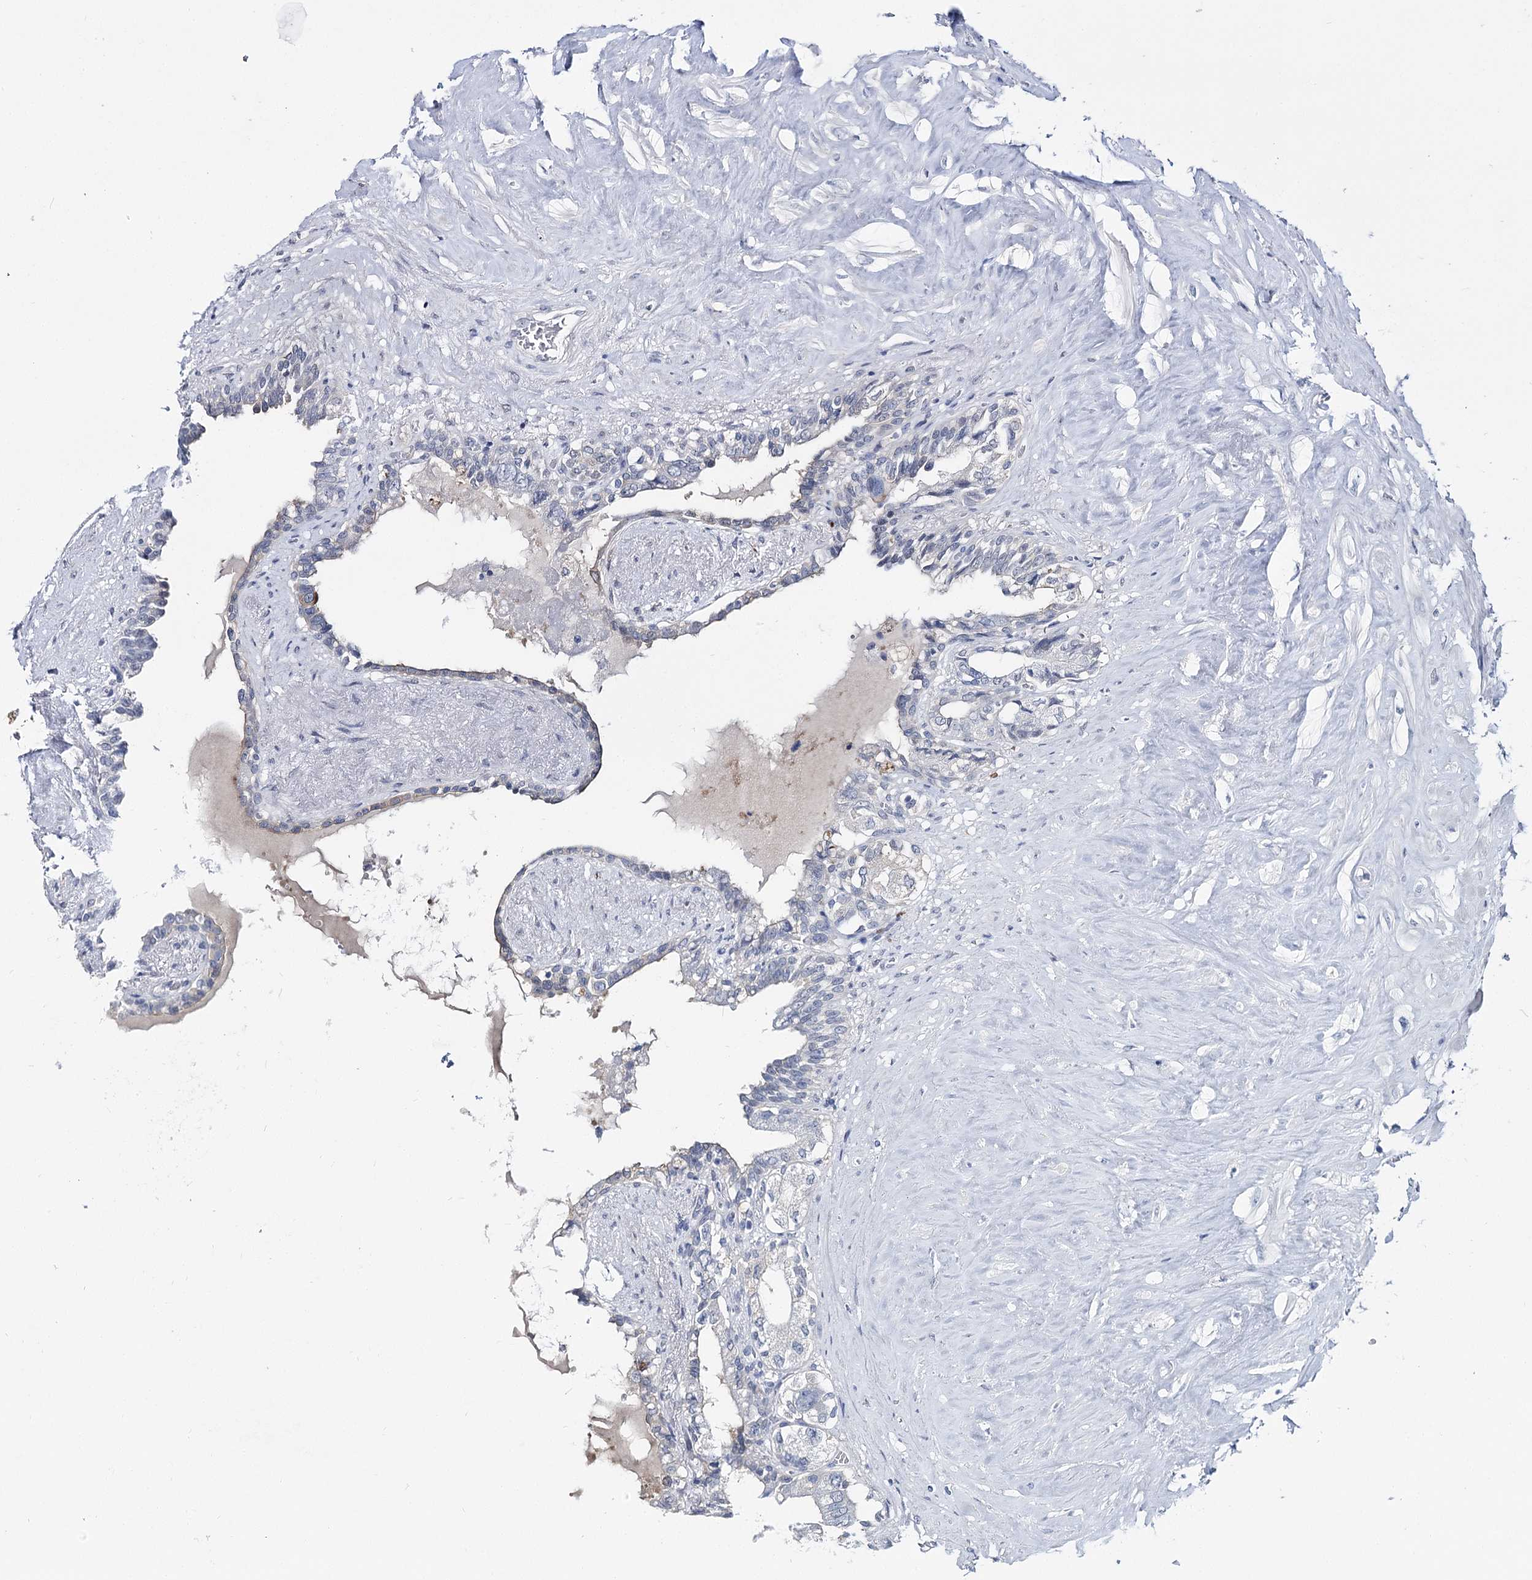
{"staining": {"intensity": "negative", "quantity": "none", "location": "none"}, "tissue": "seminal vesicle", "cell_type": "Glandular cells", "image_type": "normal", "snomed": [{"axis": "morphology", "description": "Normal tissue, NOS"}, {"axis": "topography", "description": "Seminal veicle"}], "caption": "IHC photomicrograph of benign human seminal vesicle stained for a protein (brown), which displays no staining in glandular cells.", "gene": "UGP2", "patient": {"sex": "male", "age": 63}}